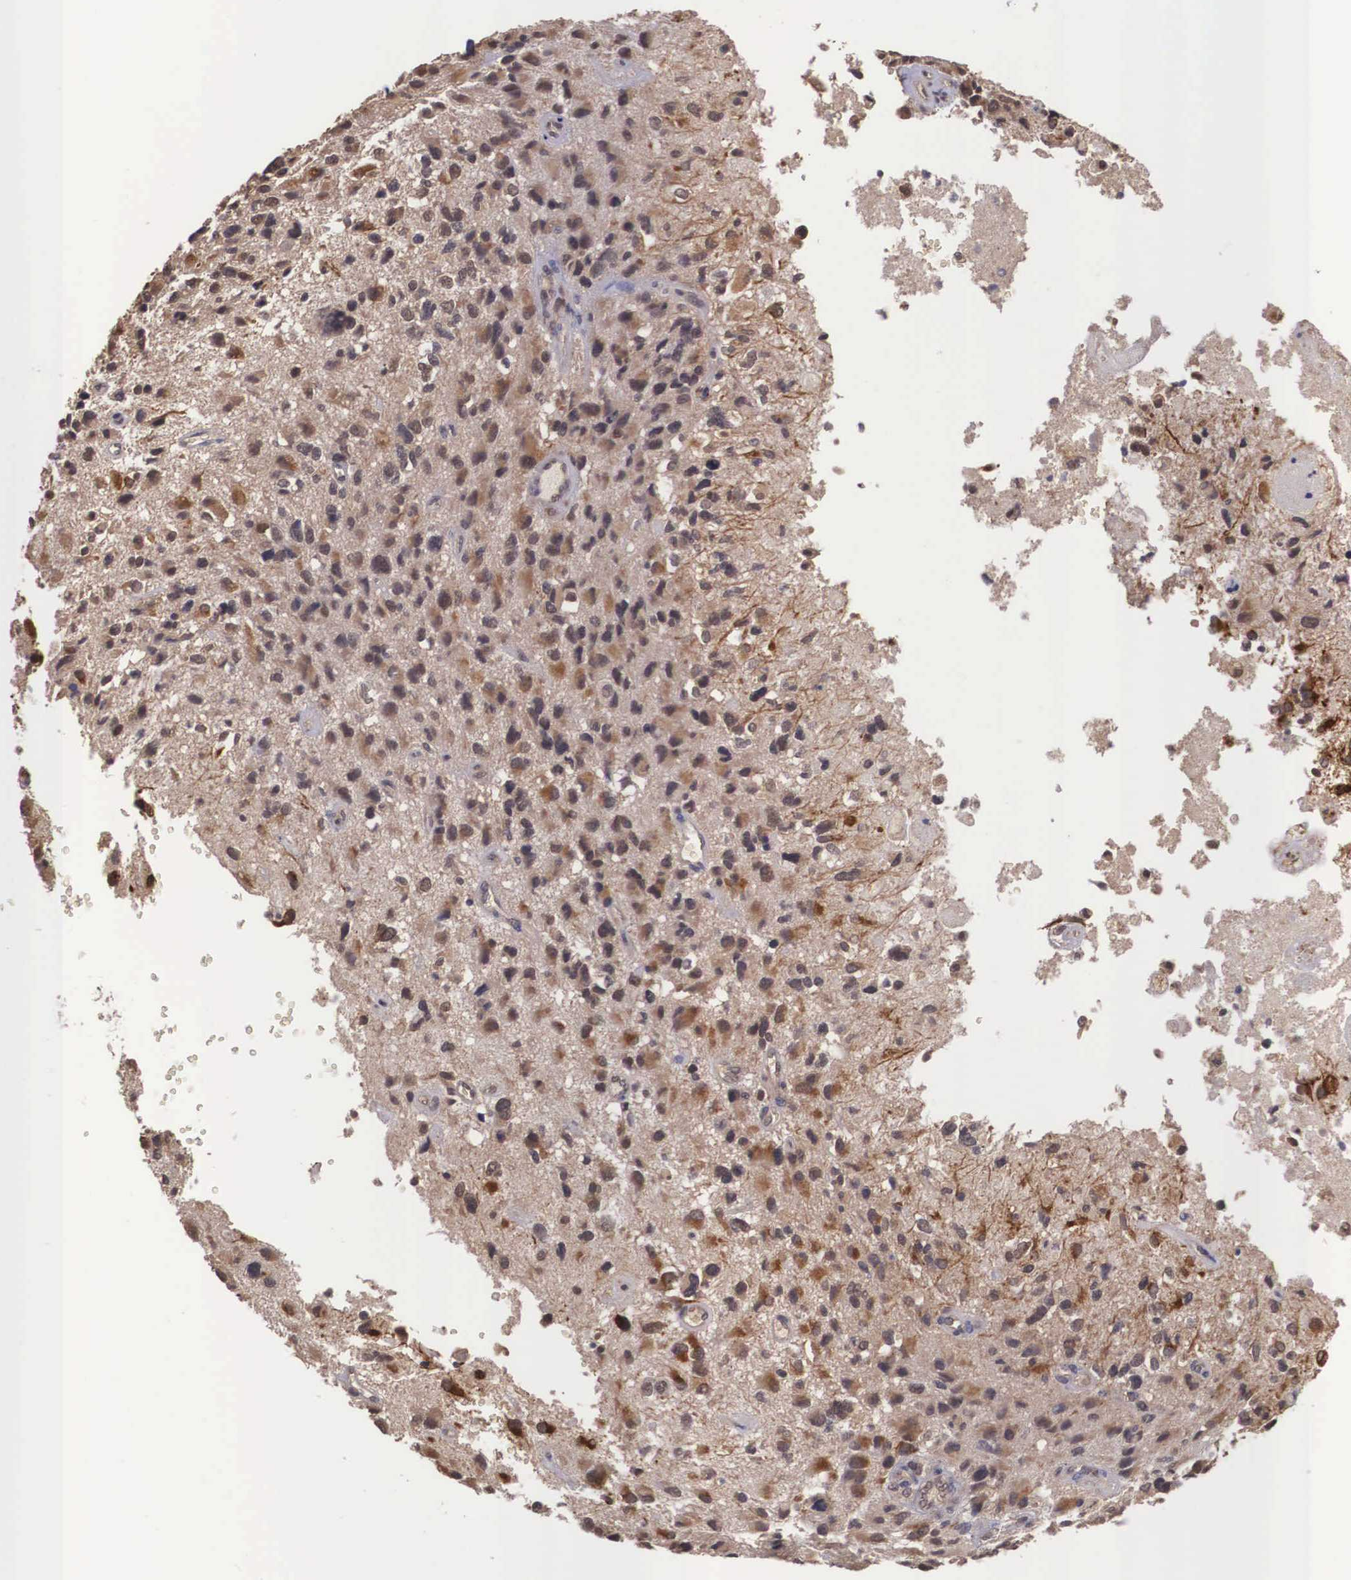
{"staining": {"intensity": "moderate", "quantity": ">75%", "location": "cytoplasmic/membranous"}, "tissue": "glioma", "cell_type": "Tumor cells", "image_type": "cancer", "snomed": [{"axis": "morphology", "description": "Glioma, malignant, High grade"}, {"axis": "topography", "description": "Brain"}], "caption": "Immunohistochemical staining of human malignant glioma (high-grade) shows medium levels of moderate cytoplasmic/membranous protein positivity in about >75% of tumor cells.", "gene": "VASH1", "patient": {"sex": "male", "age": 69}}